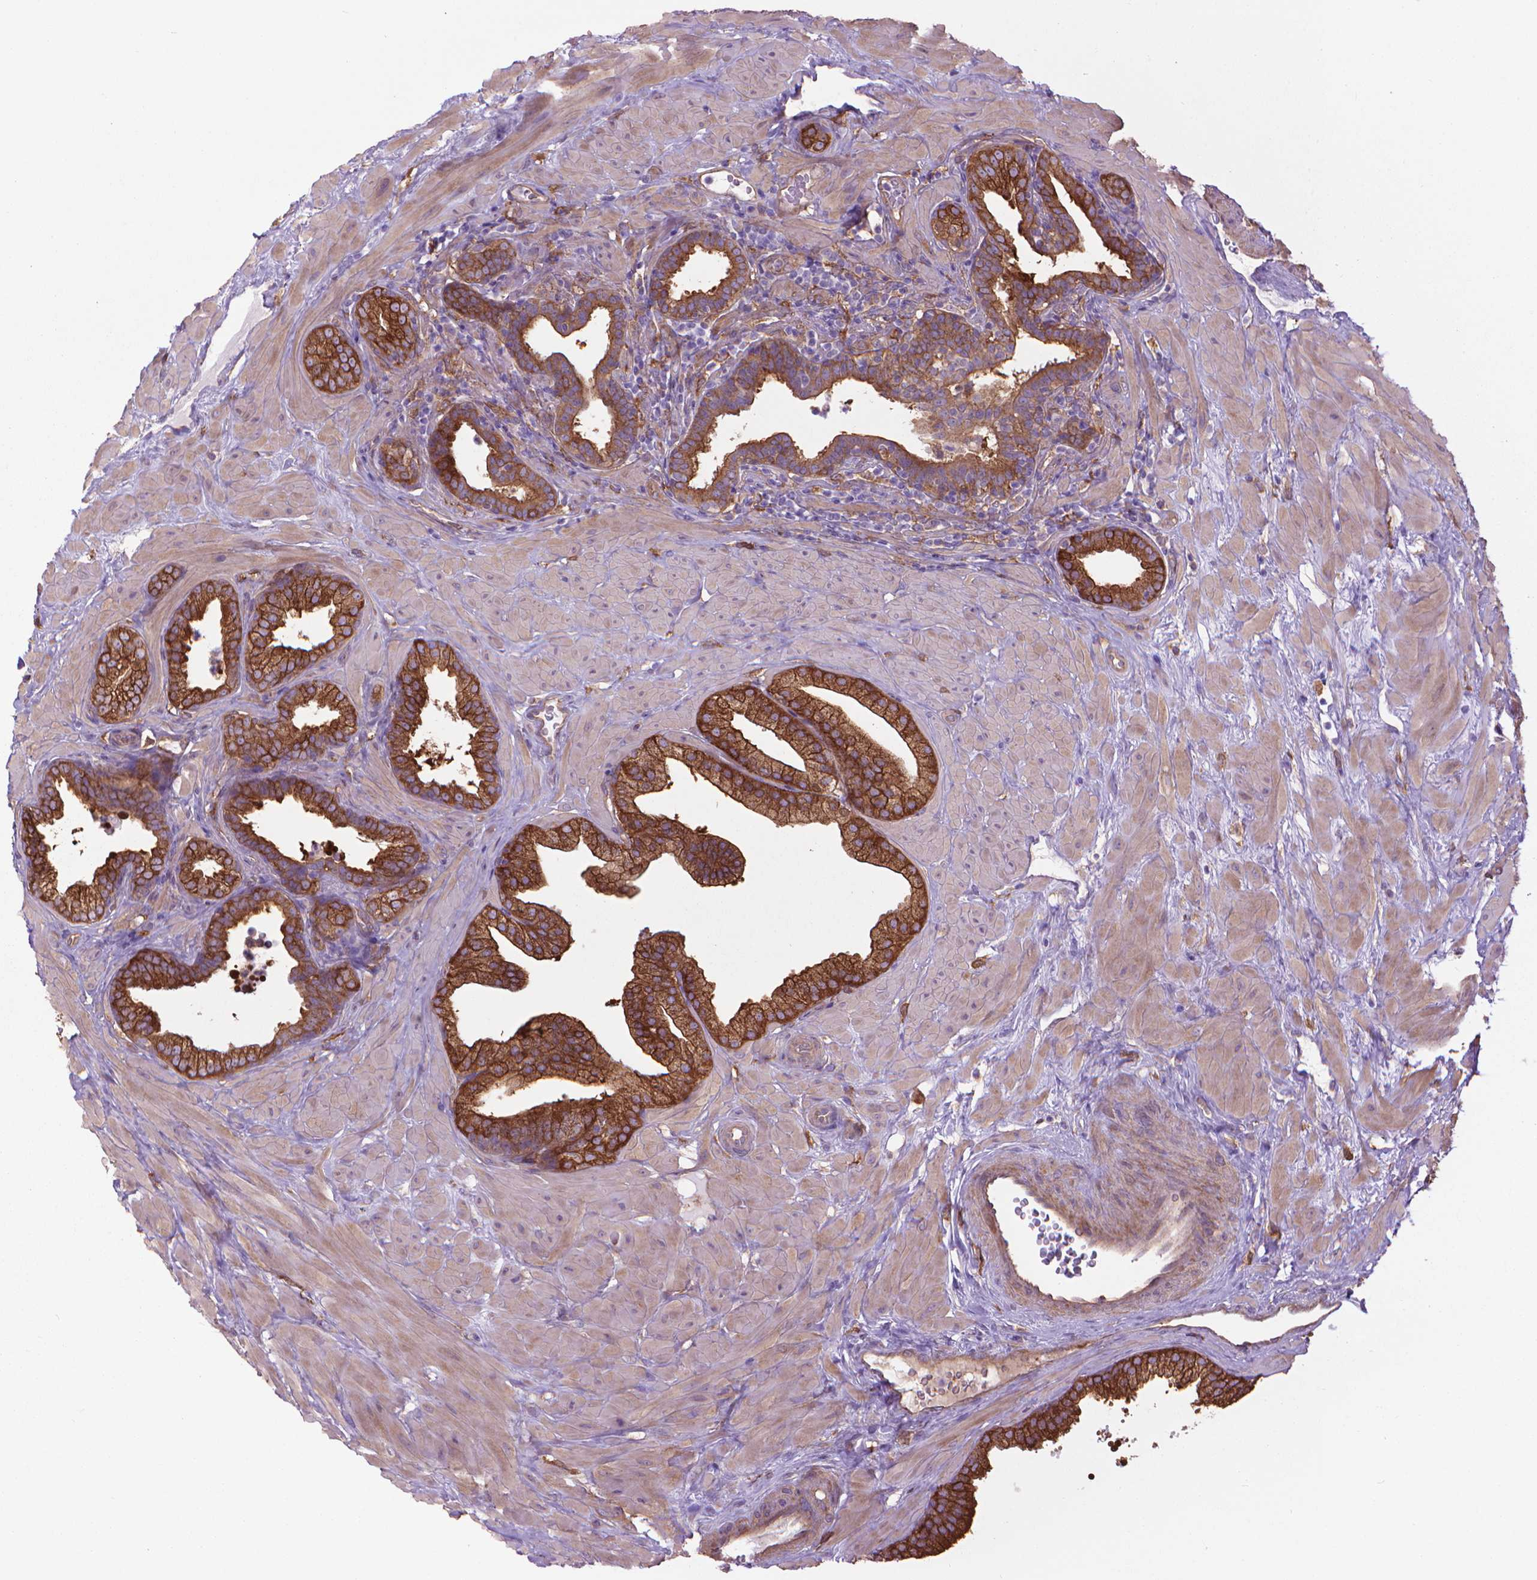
{"staining": {"intensity": "moderate", "quantity": ">75%", "location": "cytoplasmic/membranous"}, "tissue": "prostate", "cell_type": "Glandular cells", "image_type": "normal", "snomed": [{"axis": "morphology", "description": "Normal tissue, NOS"}, {"axis": "topography", "description": "Prostate"}], "caption": "Moderate cytoplasmic/membranous positivity is identified in approximately >75% of glandular cells in normal prostate. Immunohistochemistry stains the protein of interest in brown and the nuclei are stained blue.", "gene": "CORO1B", "patient": {"sex": "male", "age": 37}}